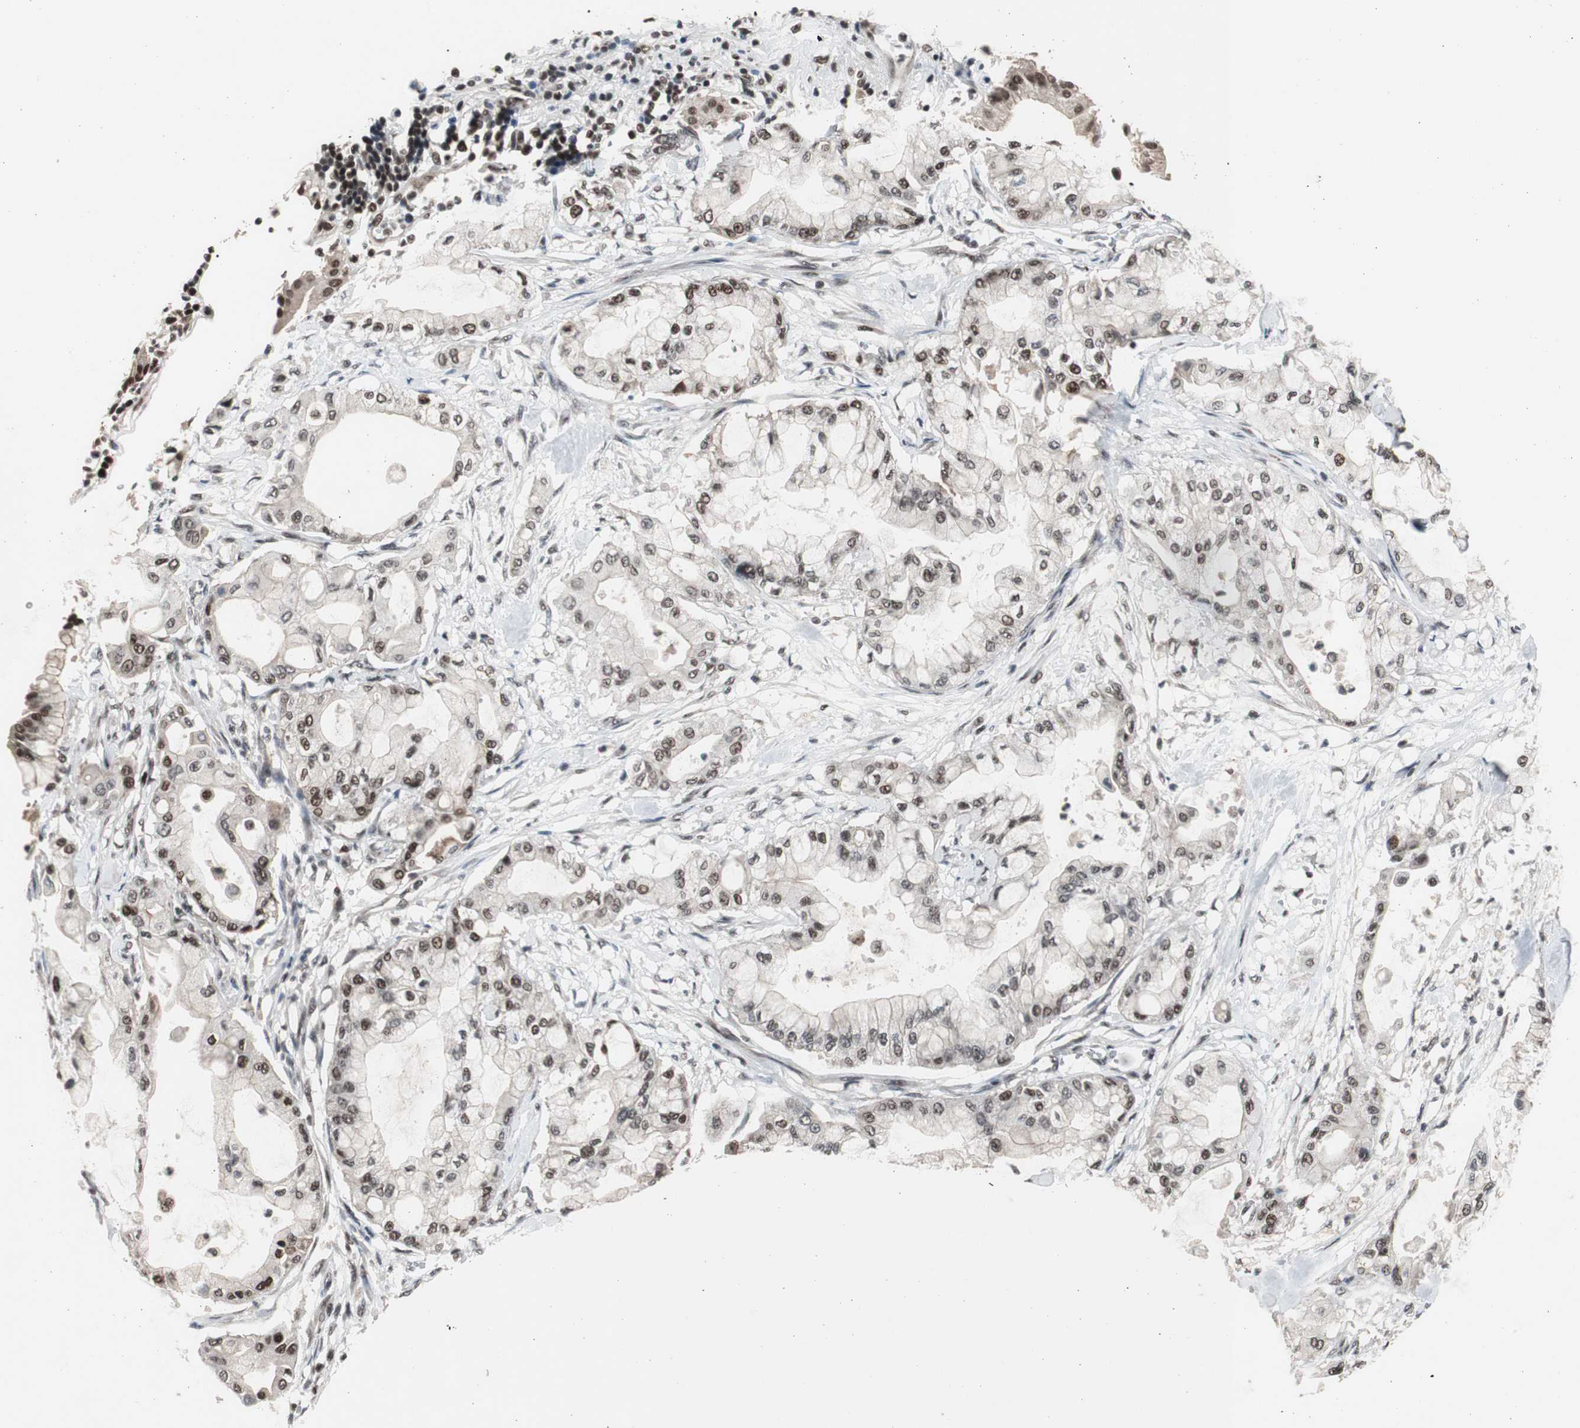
{"staining": {"intensity": "moderate", "quantity": ">75%", "location": "nuclear"}, "tissue": "pancreatic cancer", "cell_type": "Tumor cells", "image_type": "cancer", "snomed": [{"axis": "morphology", "description": "Adenocarcinoma, NOS"}, {"axis": "morphology", "description": "Adenocarcinoma, metastatic, NOS"}, {"axis": "topography", "description": "Lymph node"}, {"axis": "topography", "description": "Pancreas"}, {"axis": "topography", "description": "Duodenum"}], "caption": "There is medium levels of moderate nuclear staining in tumor cells of adenocarcinoma (pancreatic), as demonstrated by immunohistochemical staining (brown color).", "gene": "RPA1", "patient": {"sex": "female", "age": 64}}